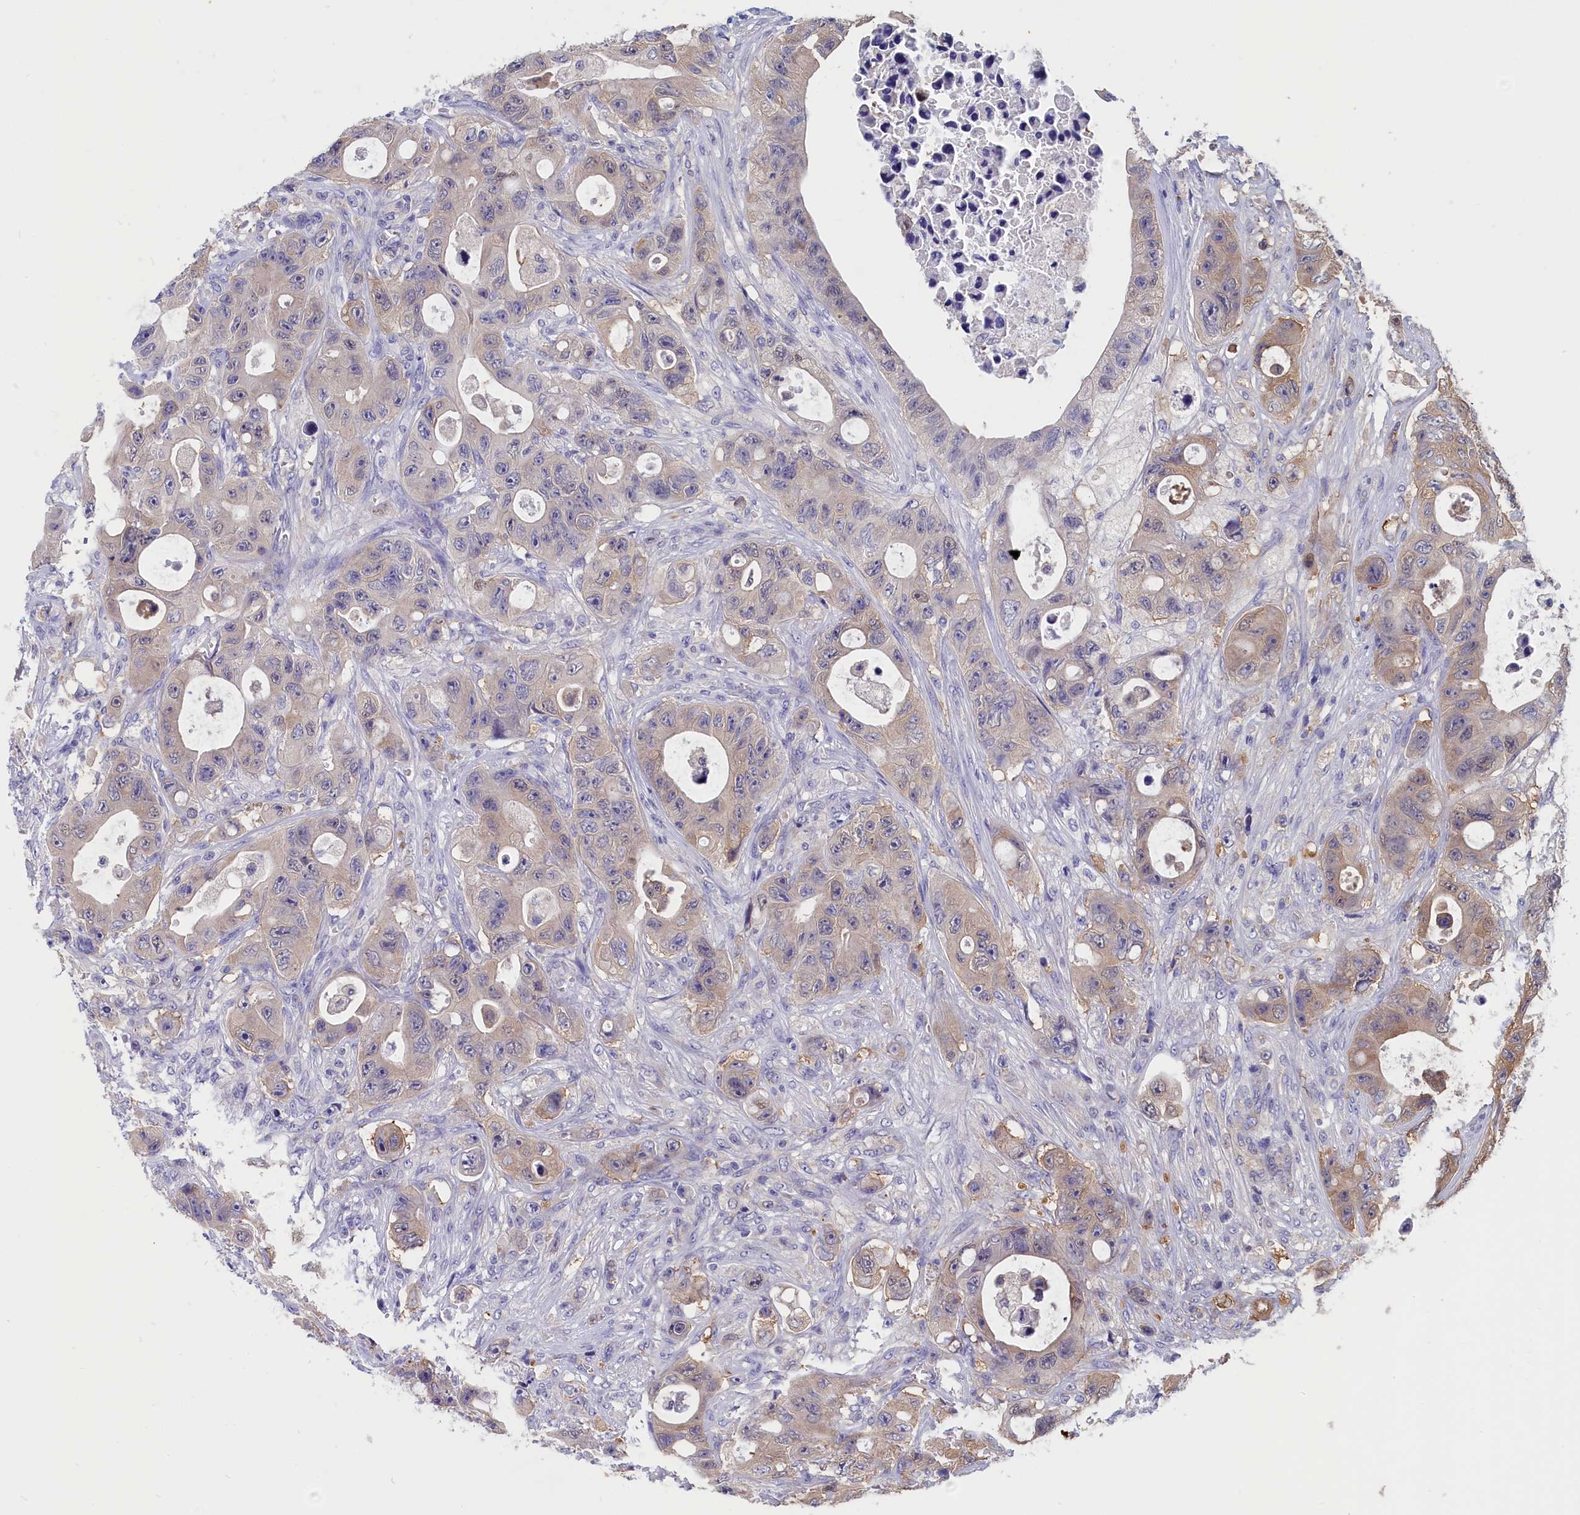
{"staining": {"intensity": "weak", "quantity": "25%-75%", "location": "cytoplasmic/membranous"}, "tissue": "colorectal cancer", "cell_type": "Tumor cells", "image_type": "cancer", "snomed": [{"axis": "morphology", "description": "Adenocarcinoma, NOS"}, {"axis": "topography", "description": "Colon"}], "caption": "Weak cytoplasmic/membranous protein positivity is seen in about 25%-75% of tumor cells in colorectal cancer.", "gene": "ABCC8", "patient": {"sex": "female", "age": 46}}